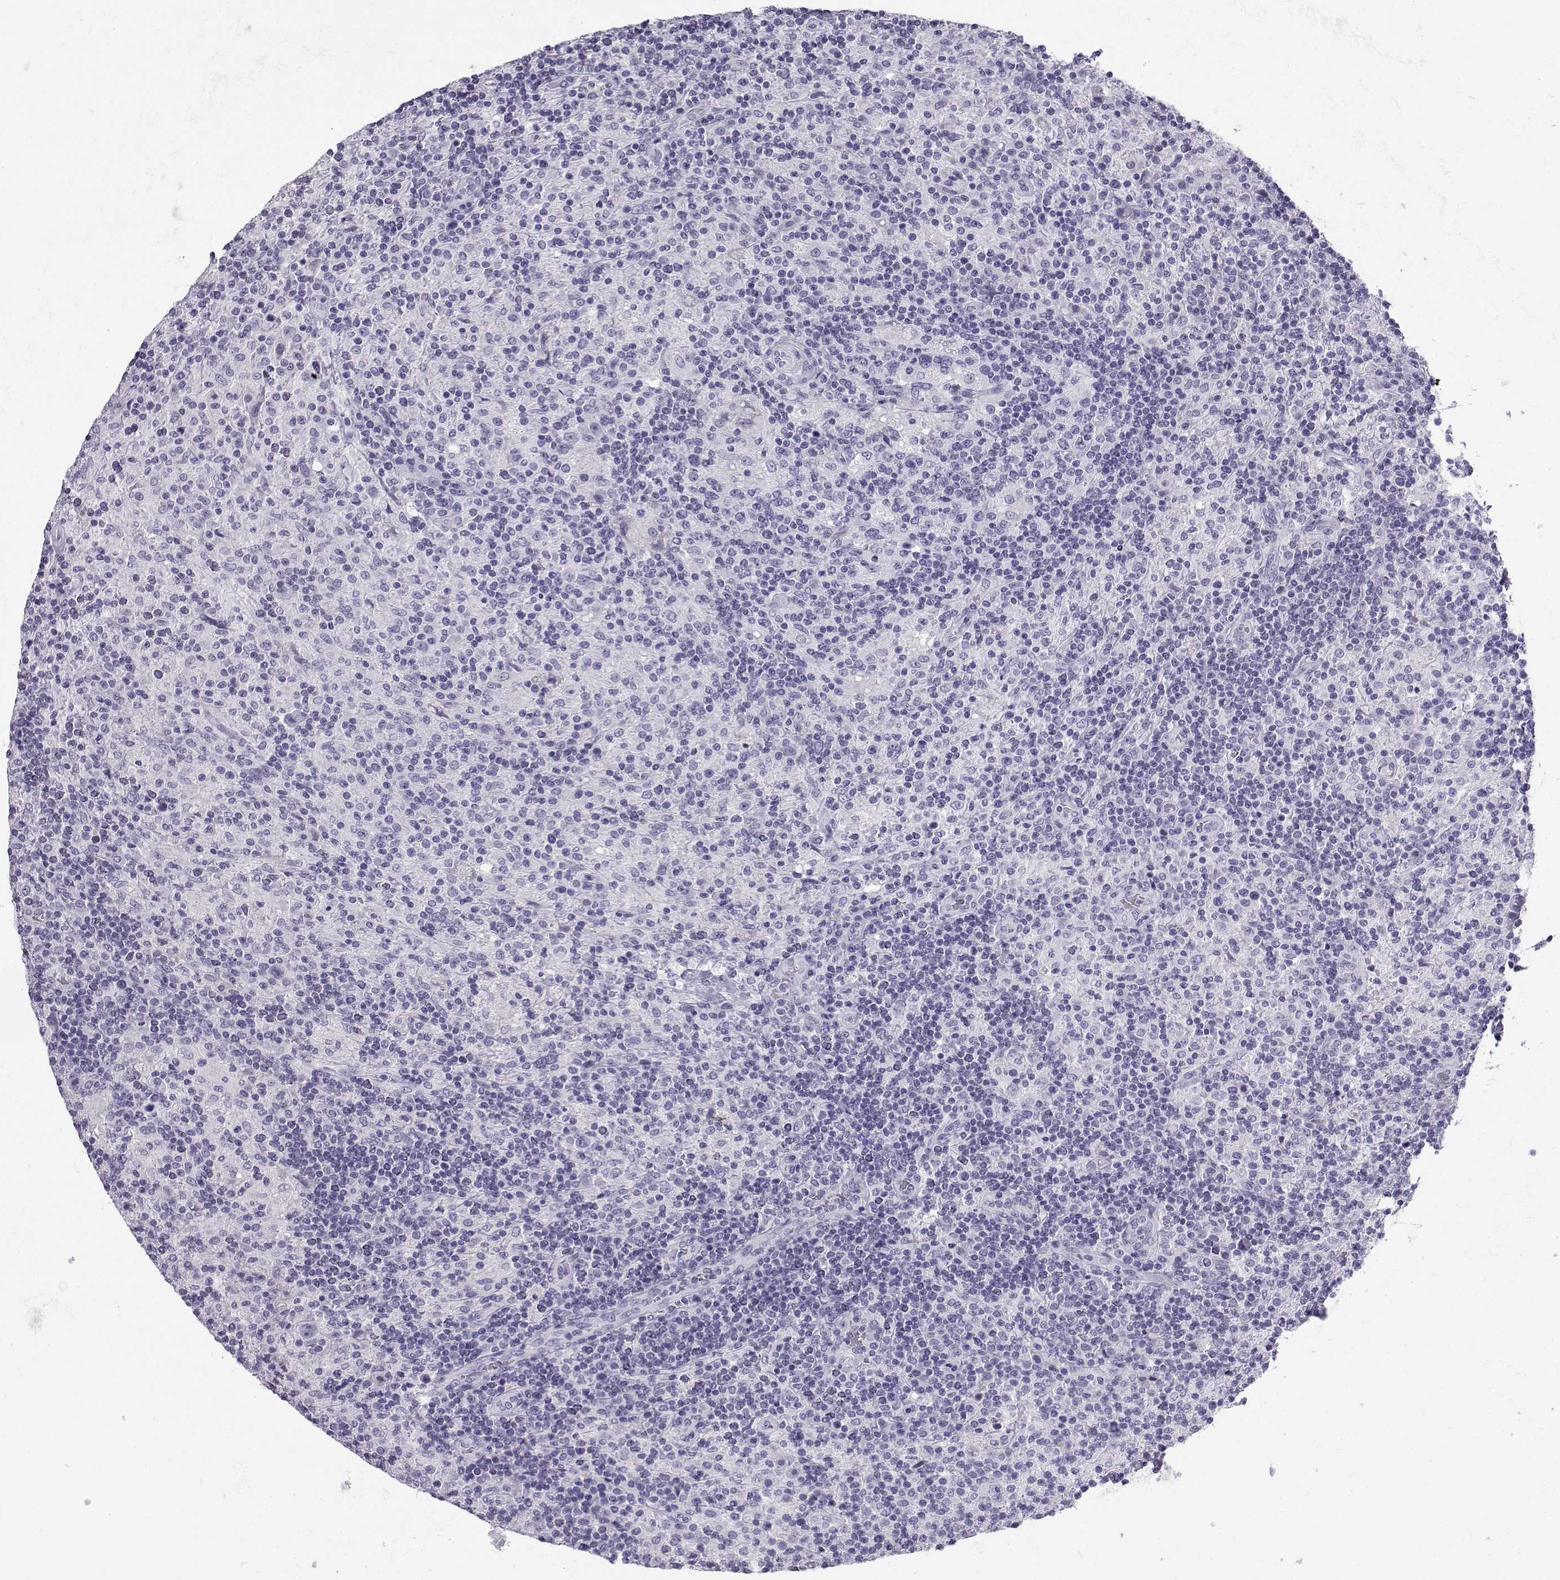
{"staining": {"intensity": "negative", "quantity": "none", "location": "none"}, "tissue": "lymphoma", "cell_type": "Tumor cells", "image_type": "cancer", "snomed": [{"axis": "morphology", "description": "Hodgkin's disease, NOS"}, {"axis": "topography", "description": "Lymph node"}], "caption": "This is an immunohistochemistry photomicrograph of lymphoma. There is no staining in tumor cells.", "gene": "NEFL", "patient": {"sex": "male", "age": 70}}